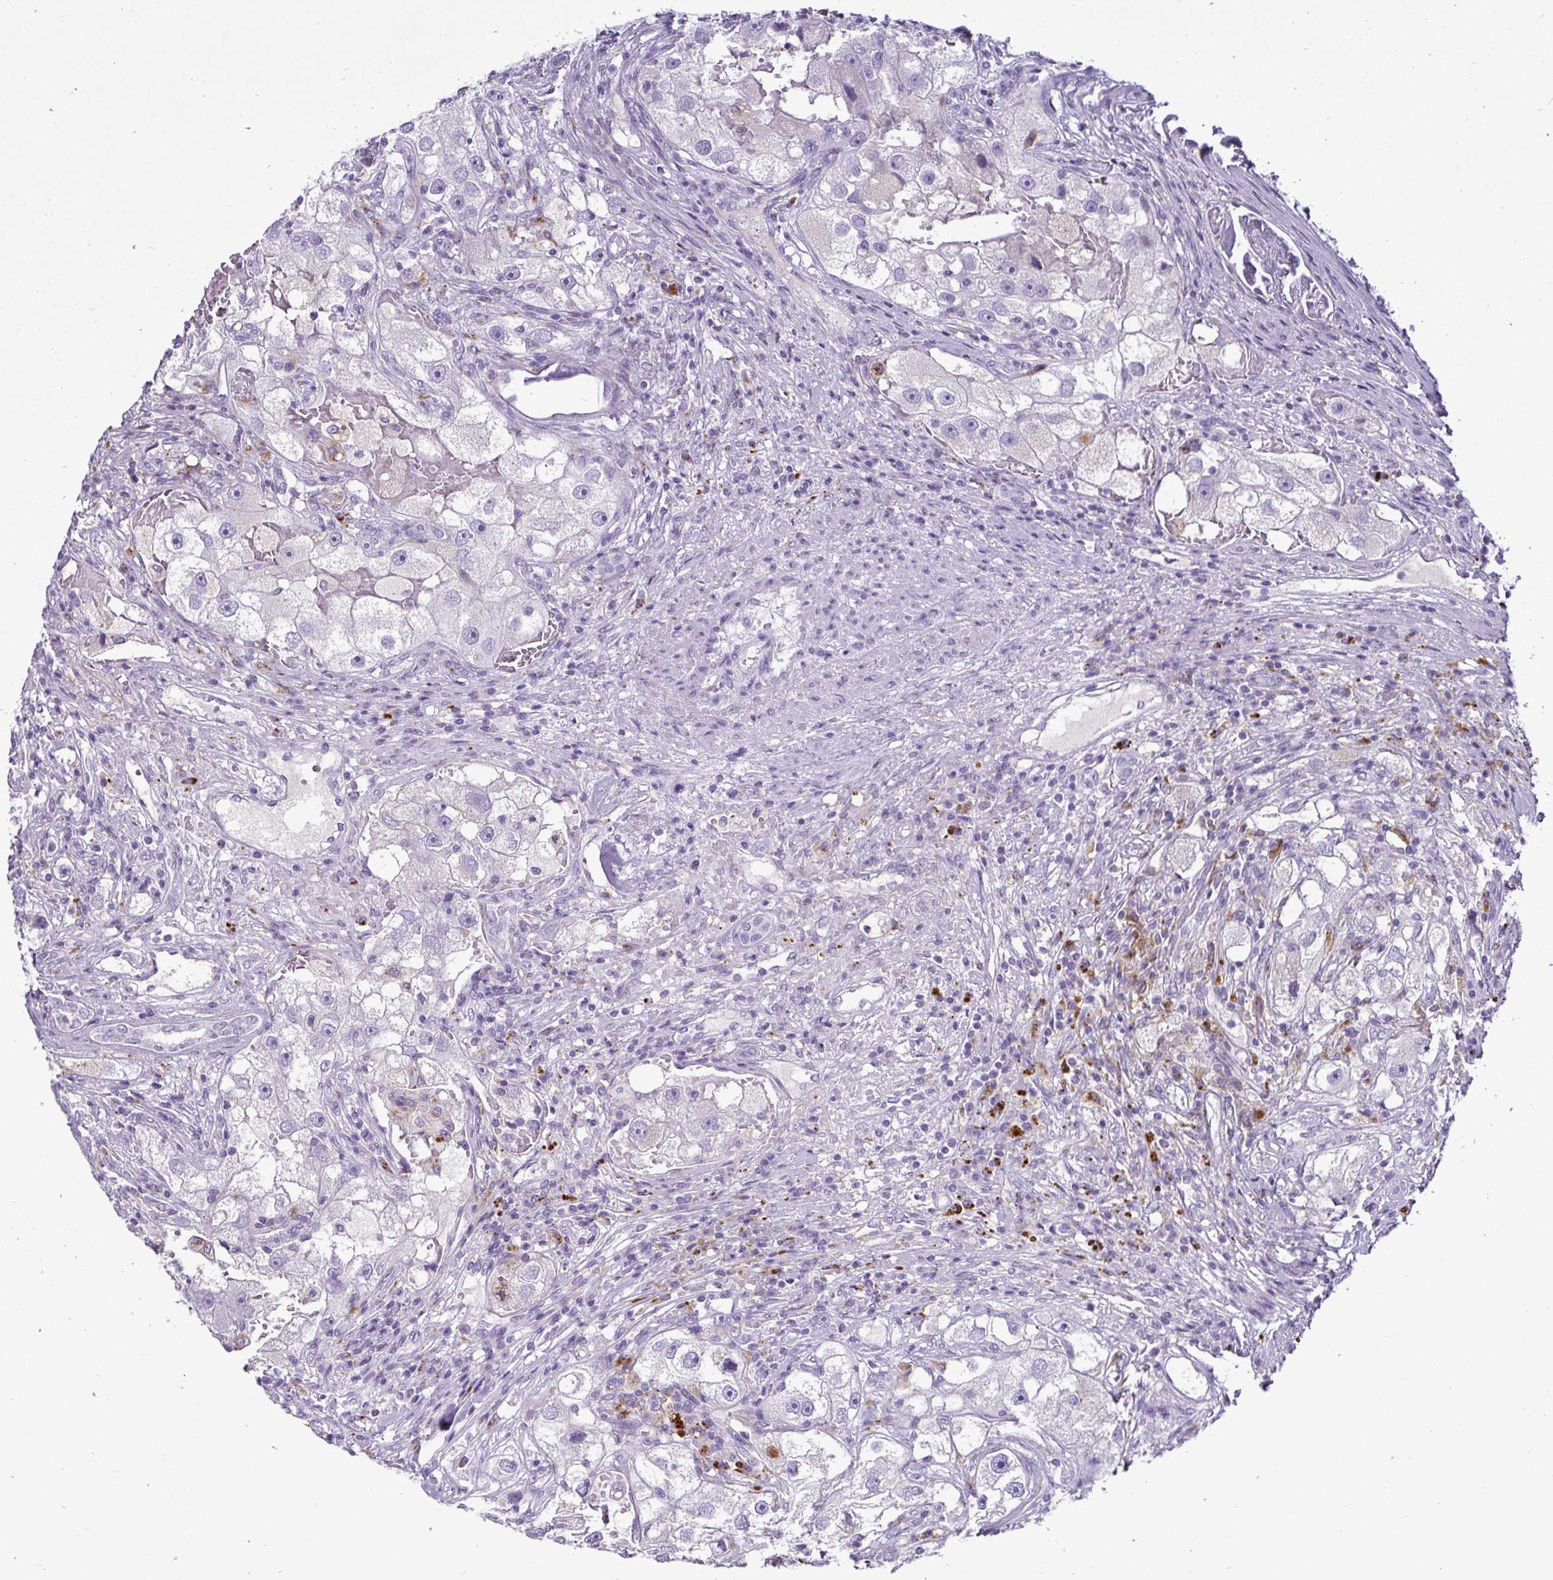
{"staining": {"intensity": "negative", "quantity": "none", "location": "none"}, "tissue": "renal cancer", "cell_type": "Tumor cells", "image_type": "cancer", "snomed": [{"axis": "morphology", "description": "Adenocarcinoma, NOS"}, {"axis": "topography", "description": "Kidney"}], "caption": "Renal cancer (adenocarcinoma) was stained to show a protein in brown. There is no significant staining in tumor cells.", "gene": "CTSZ", "patient": {"sex": "male", "age": 63}}